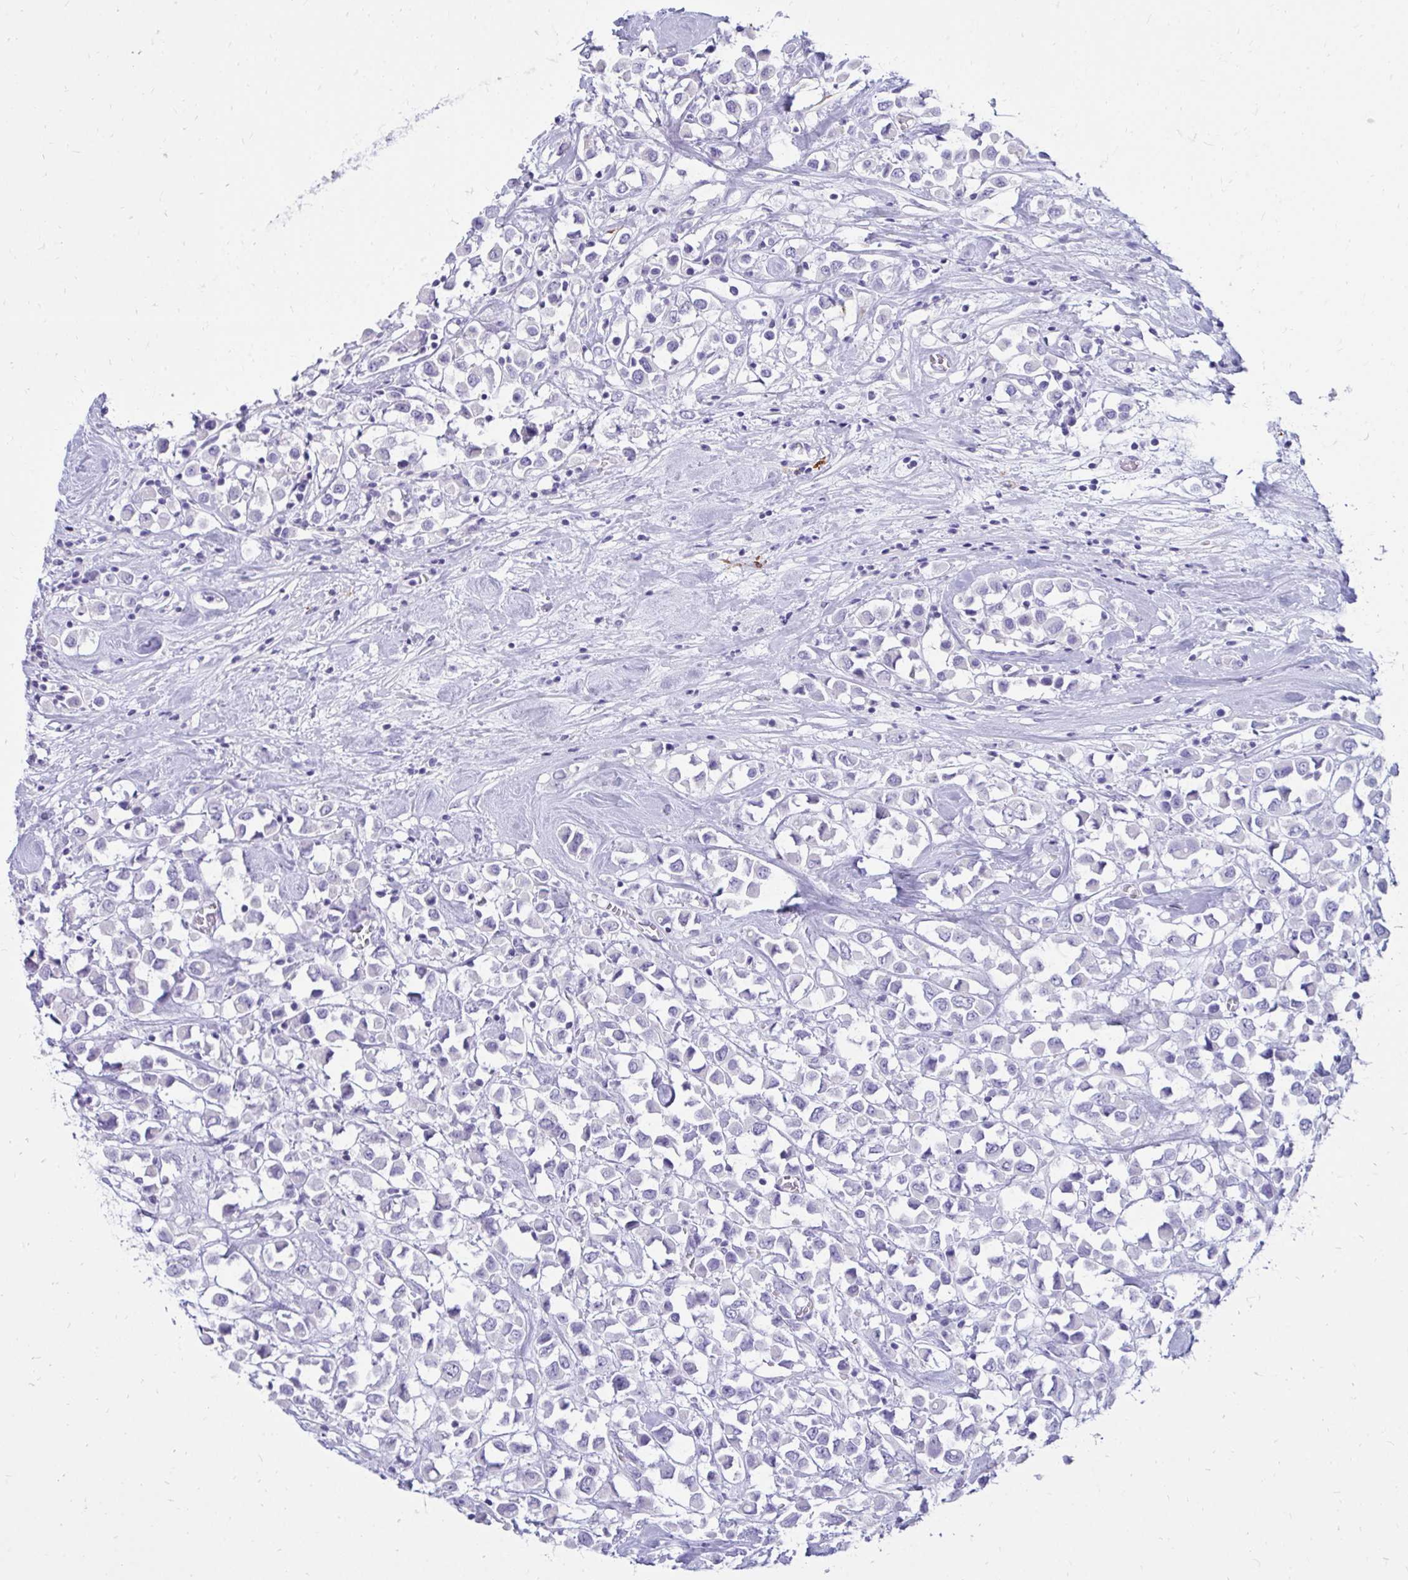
{"staining": {"intensity": "negative", "quantity": "none", "location": "none"}, "tissue": "breast cancer", "cell_type": "Tumor cells", "image_type": "cancer", "snomed": [{"axis": "morphology", "description": "Duct carcinoma"}, {"axis": "topography", "description": "Breast"}], "caption": "Tumor cells show no significant protein positivity in intraductal carcinoma (breast).", "gene": "NANOGNB", "patient": {"sex": "female", "age": 61}}